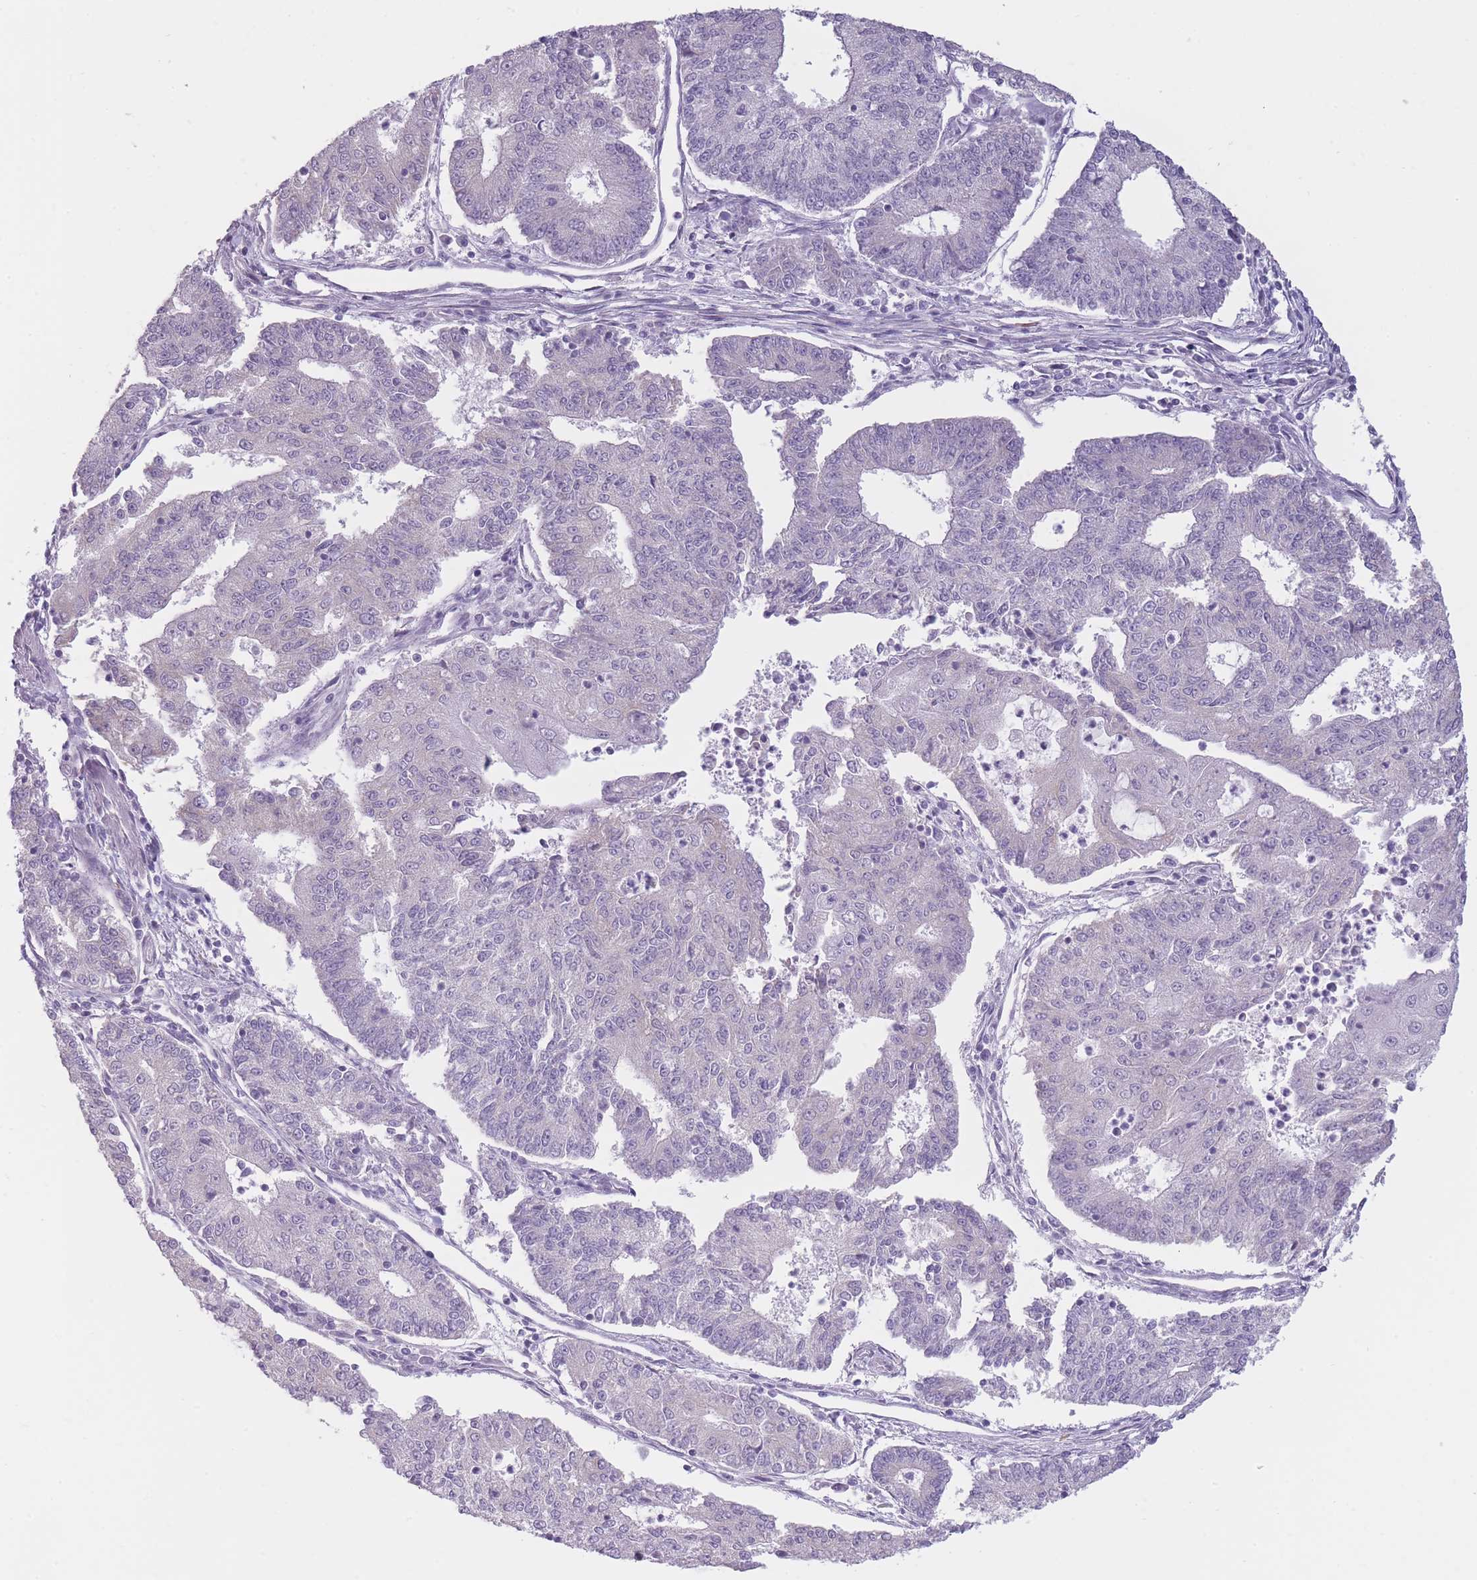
{"staining": {"intensity": "negative", "quantity": "none", "location": "none"}, "tissue": "endometrial cancer", "cell_type": "Tumor cells", "image_type": "cancer", "snomed": [{"axis": "morphology", "description": "Adenocarcinoma, NOS"}, {"axis": "topography", "description": "Endometrium"}], "caption": "This is an immunohistochemistry image of human adenocarcinoma (endometrial). There is no expression in tumor cells.", "gene": "TMEM236", "patient": {"sex": "female", "age": 56}}